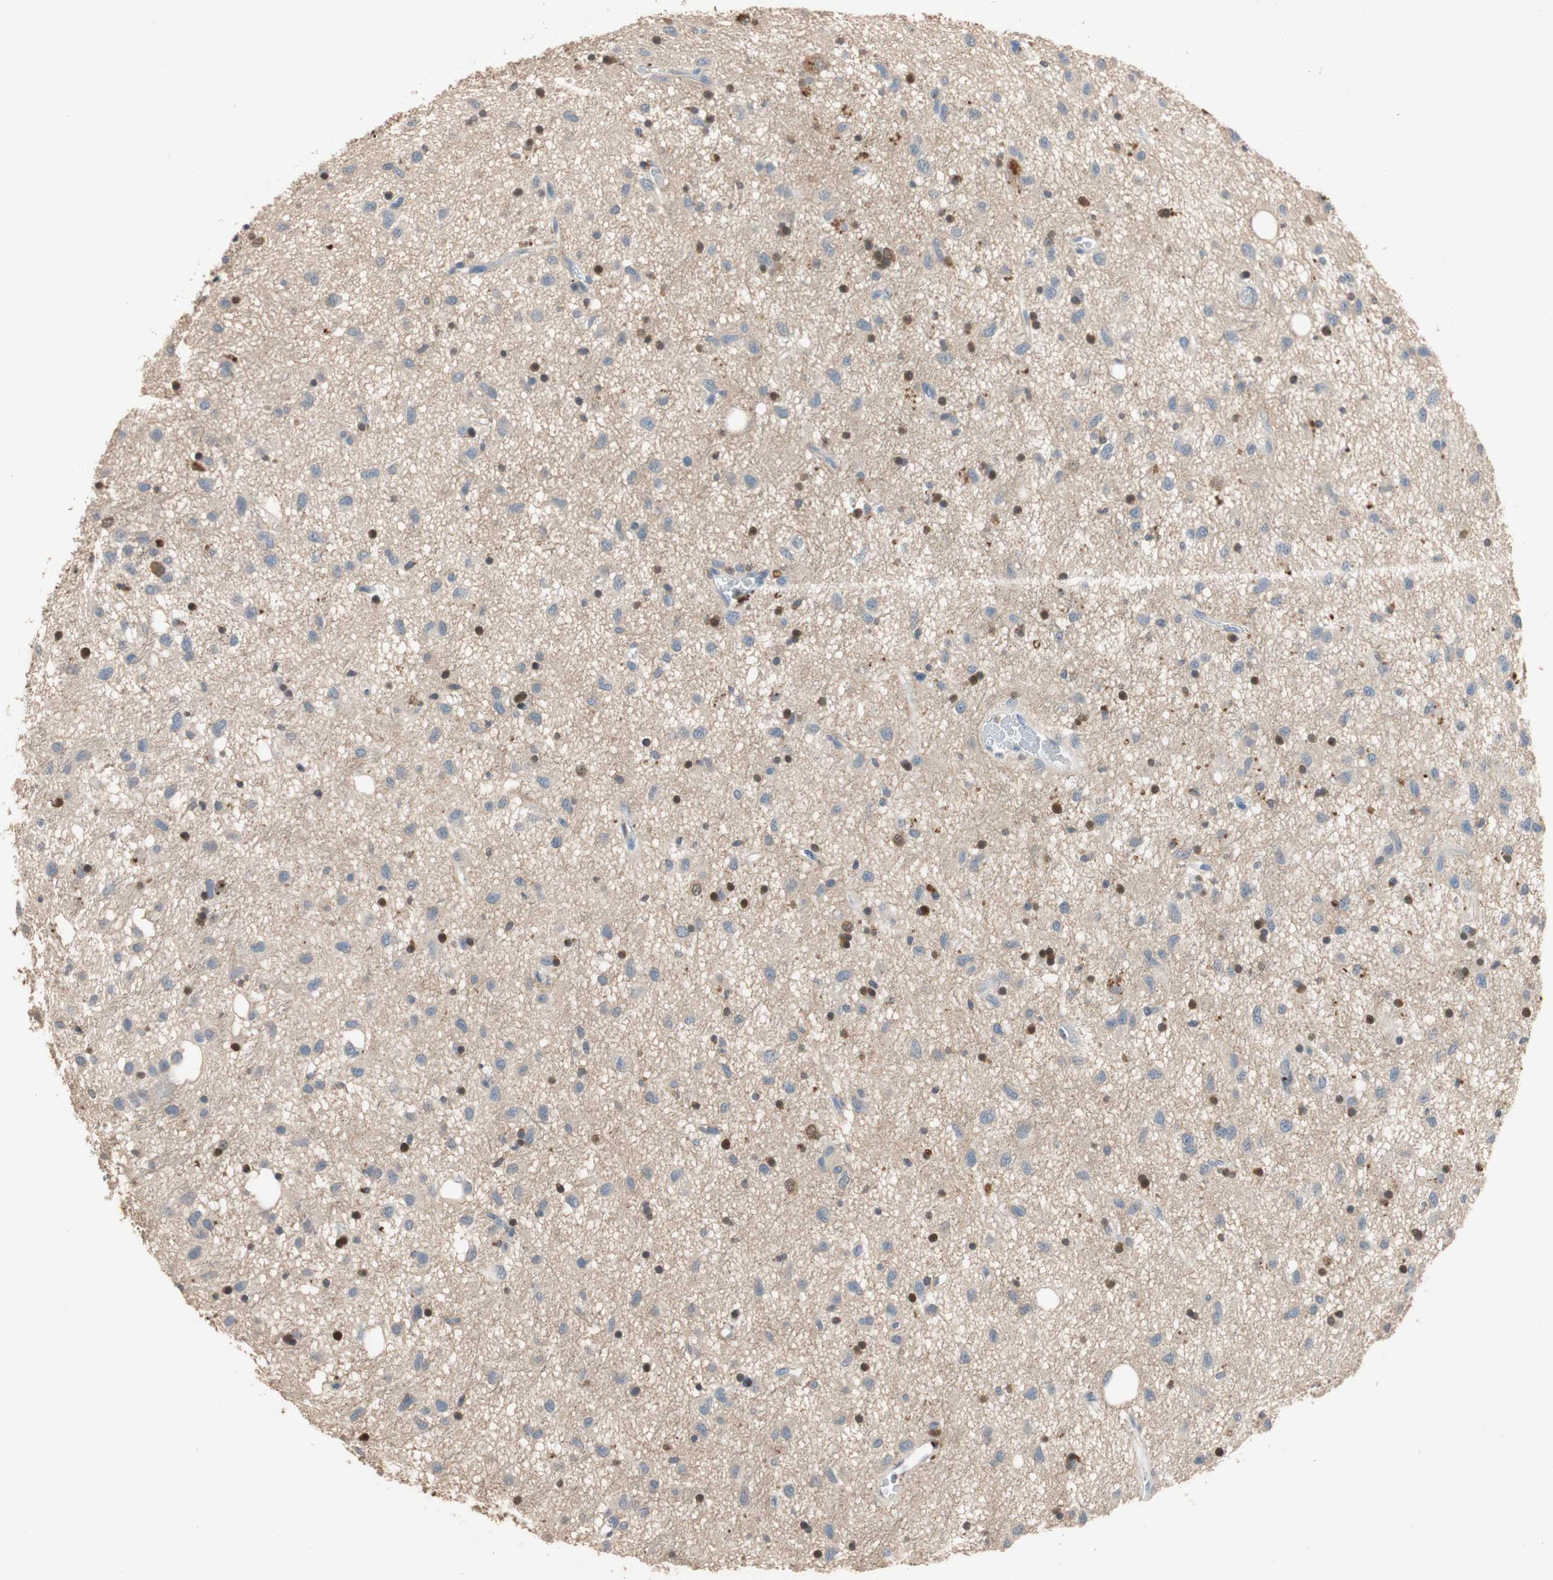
{"staining": {"intensity": "moderate", "quantity": "25%-75%", "location": "nuclear"}, "tissue": "glioma", "cell_type": "Tumor cells", "image_type": "cancer", "snomed": [{"axis": "morphology", "description": "Glioma, malignant, Low grade"}, {"axis": "topography", "description": "Brain"}], "caption": "A high-resolution photomicrograph shows immunohistochemistry staining of malignant glioma (low-grade), which shows moderate nuclear expression in about 25%-75% of tumor cells.", "gene": "ADAP1", "patient": {"sex": "male", "age": 77}}